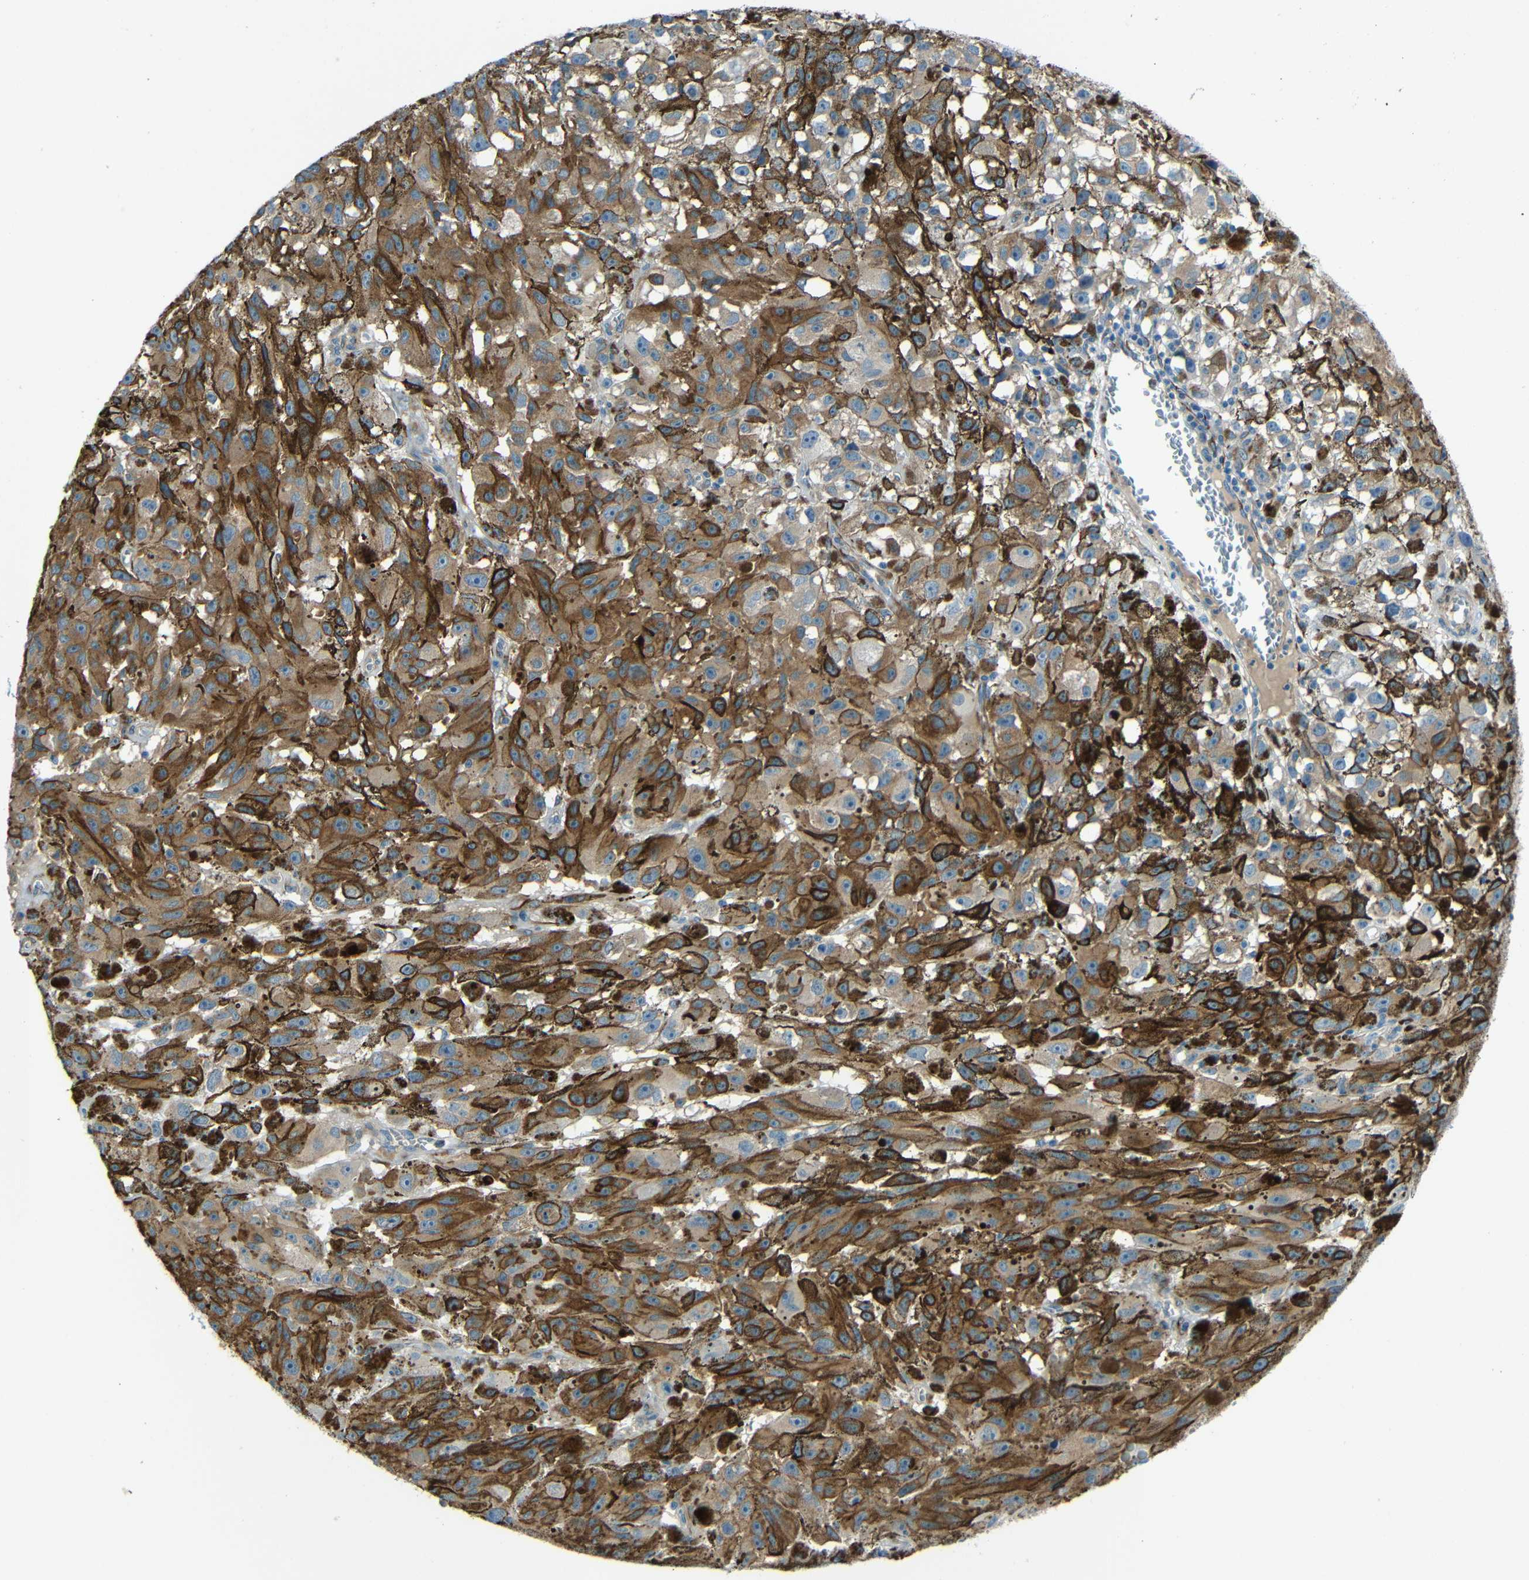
{"staining": {"intensity": "strong", "quantity": "25%-75%", "location": "cytoplasmic/membranous"}, "tissue": "melanoma", "cell_type": "Tumor cells", "image_type": "cancer", "snomed": [{"axis": "morphology", "description": "Malignant melanoma, NOS"}, {"axis": "topography", "description": "Skin"}], "caption": "A high amount of strong cytoplasmic/membranous positivity is present in about 25%-75% of tumor cells in melanoma tissue.", "gene": "DCLK1", "patient": {"sex": "female", "age": 104}}